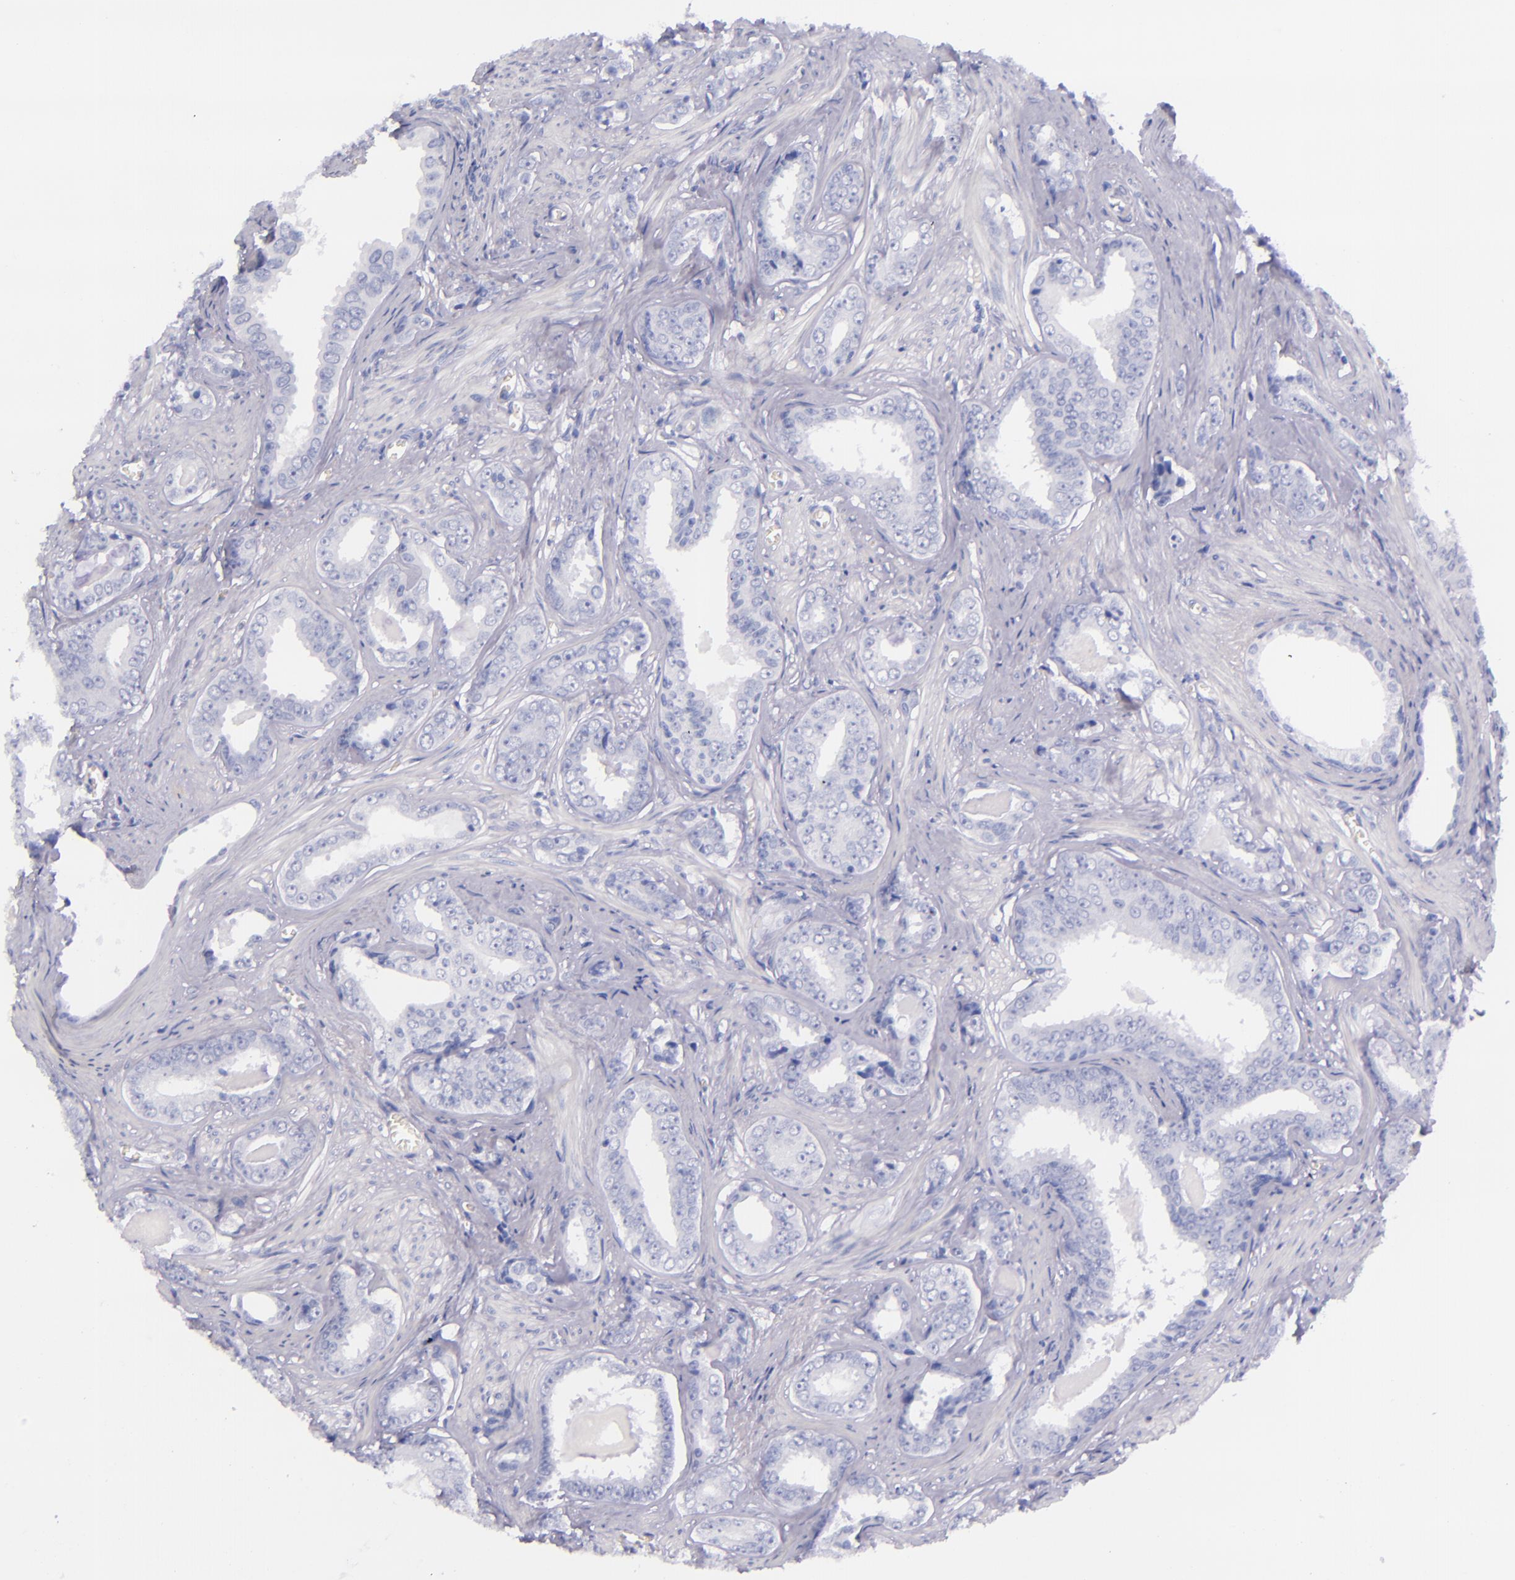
{"staining": {"intensity": "negative", "quantity": "none", "location": "none"}, "tissue": "prostate cancer", "cell_type": "Tumor cells", "image_type": "cancer", "snomed": [{"axis": "morphology", "description": "Adenocarcinoma, Medium grade"}, {"axis": "topography", "description": "Prostate"}], "caption": "Immunohistochemistry (IHC) photomicrograph of human prostate cancer stained for a protein (brown), which displays no expression in tumor cells.", "gene": "LAG3", "patient": {"sex": "male", "age": 79}}